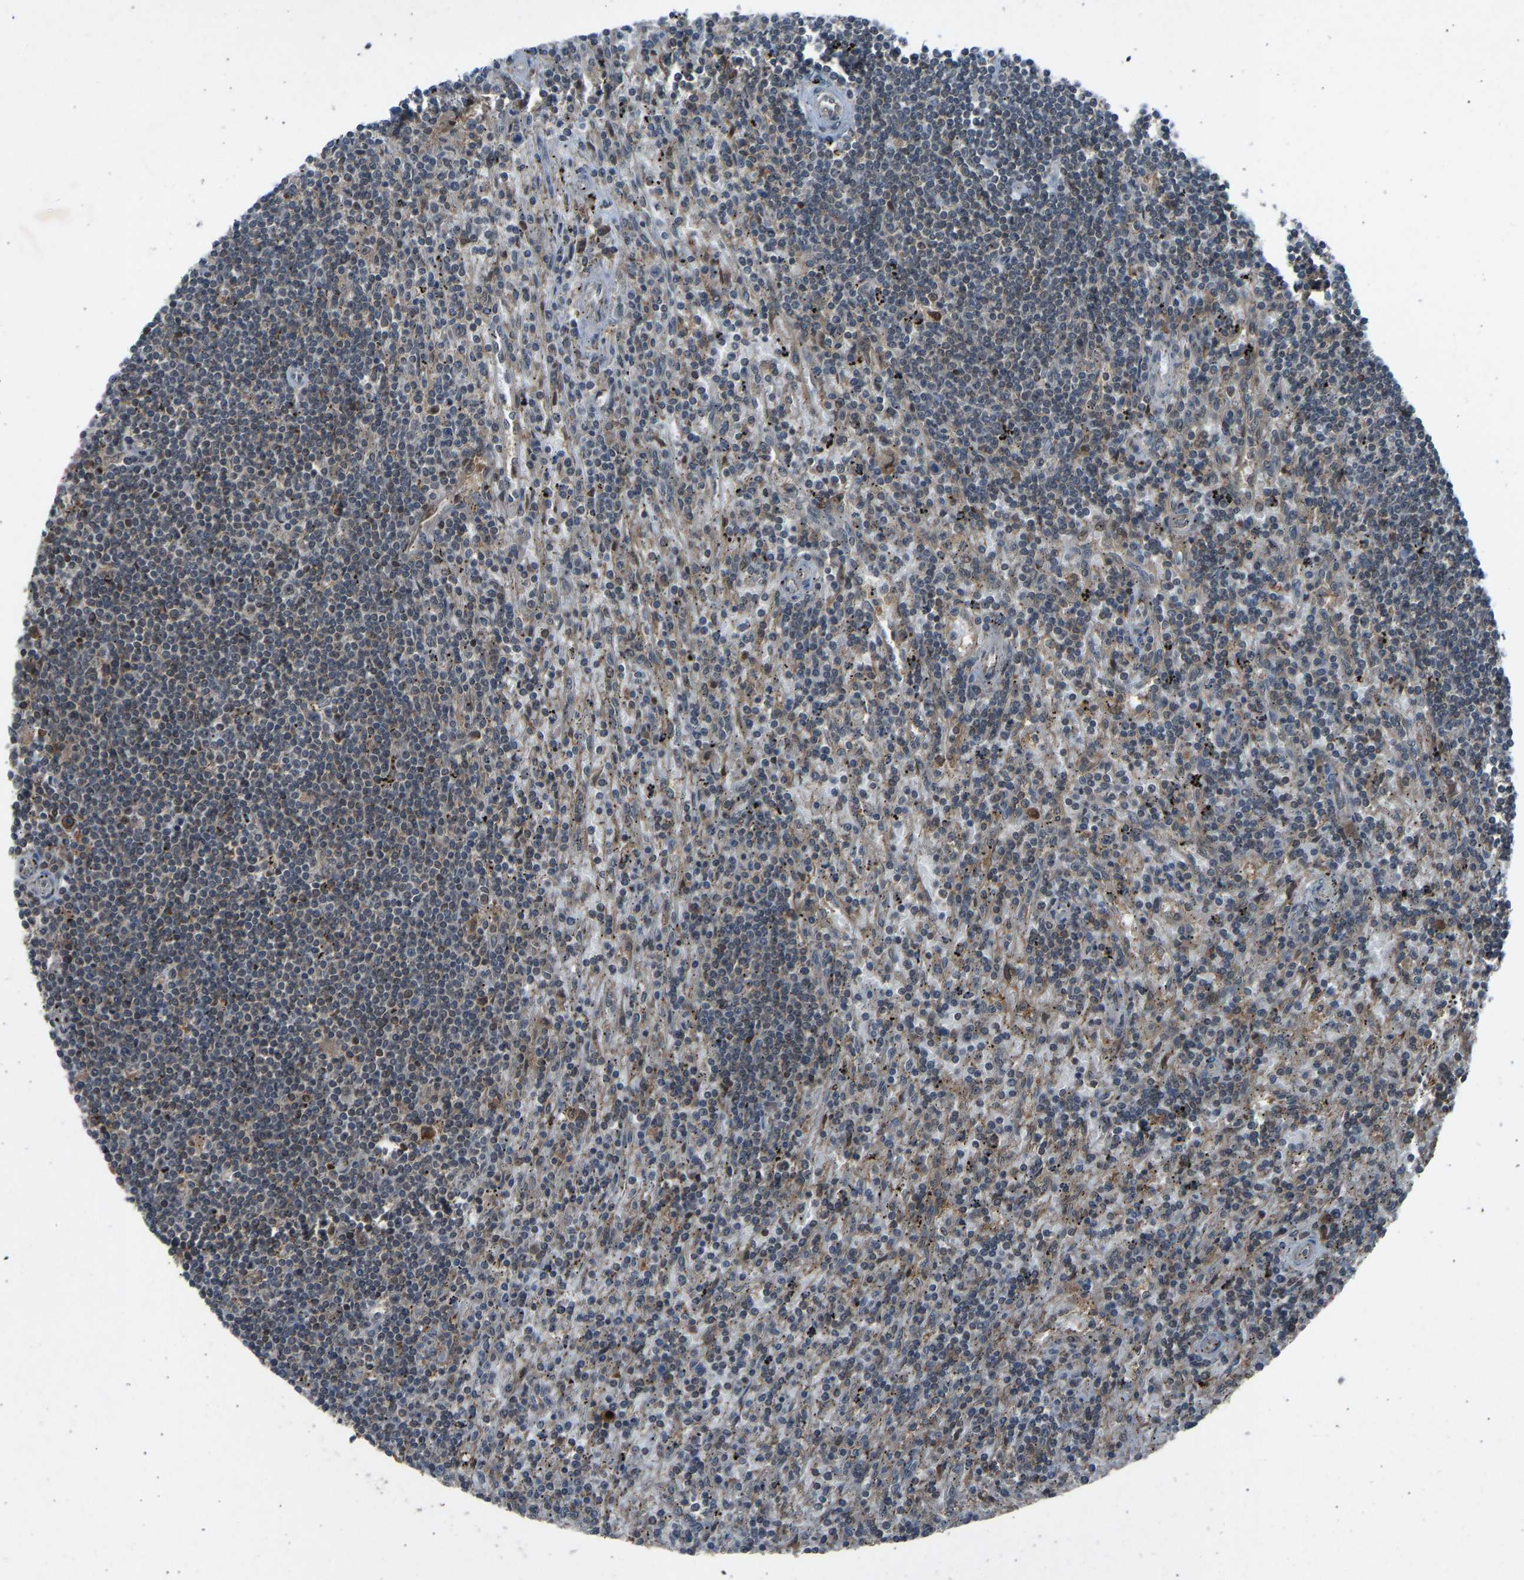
{"staining": {"intensity": "weak", "quantity": "25%-75%", "location": "cytoplasmic/membranous"}, "tissue": "lymphoma", "cell_type": "Tumor cells", "image_type": "cancer", "snomed": [{"axis": "morphology", "description": "Malignant lymphoma, non-Hodgkin's type, Low grade"}, {"axis": "topography", "description": "Spleen"}], "caption": "A histopathology image of low-grade malignant lymphoma, non-Hodgkin's type stained for a protein reveals weak cytoplasmic/membranous brown staining in tumor cells.", "gene": "SLC43A1", "patient": {"sex": "male", "age": 76}}